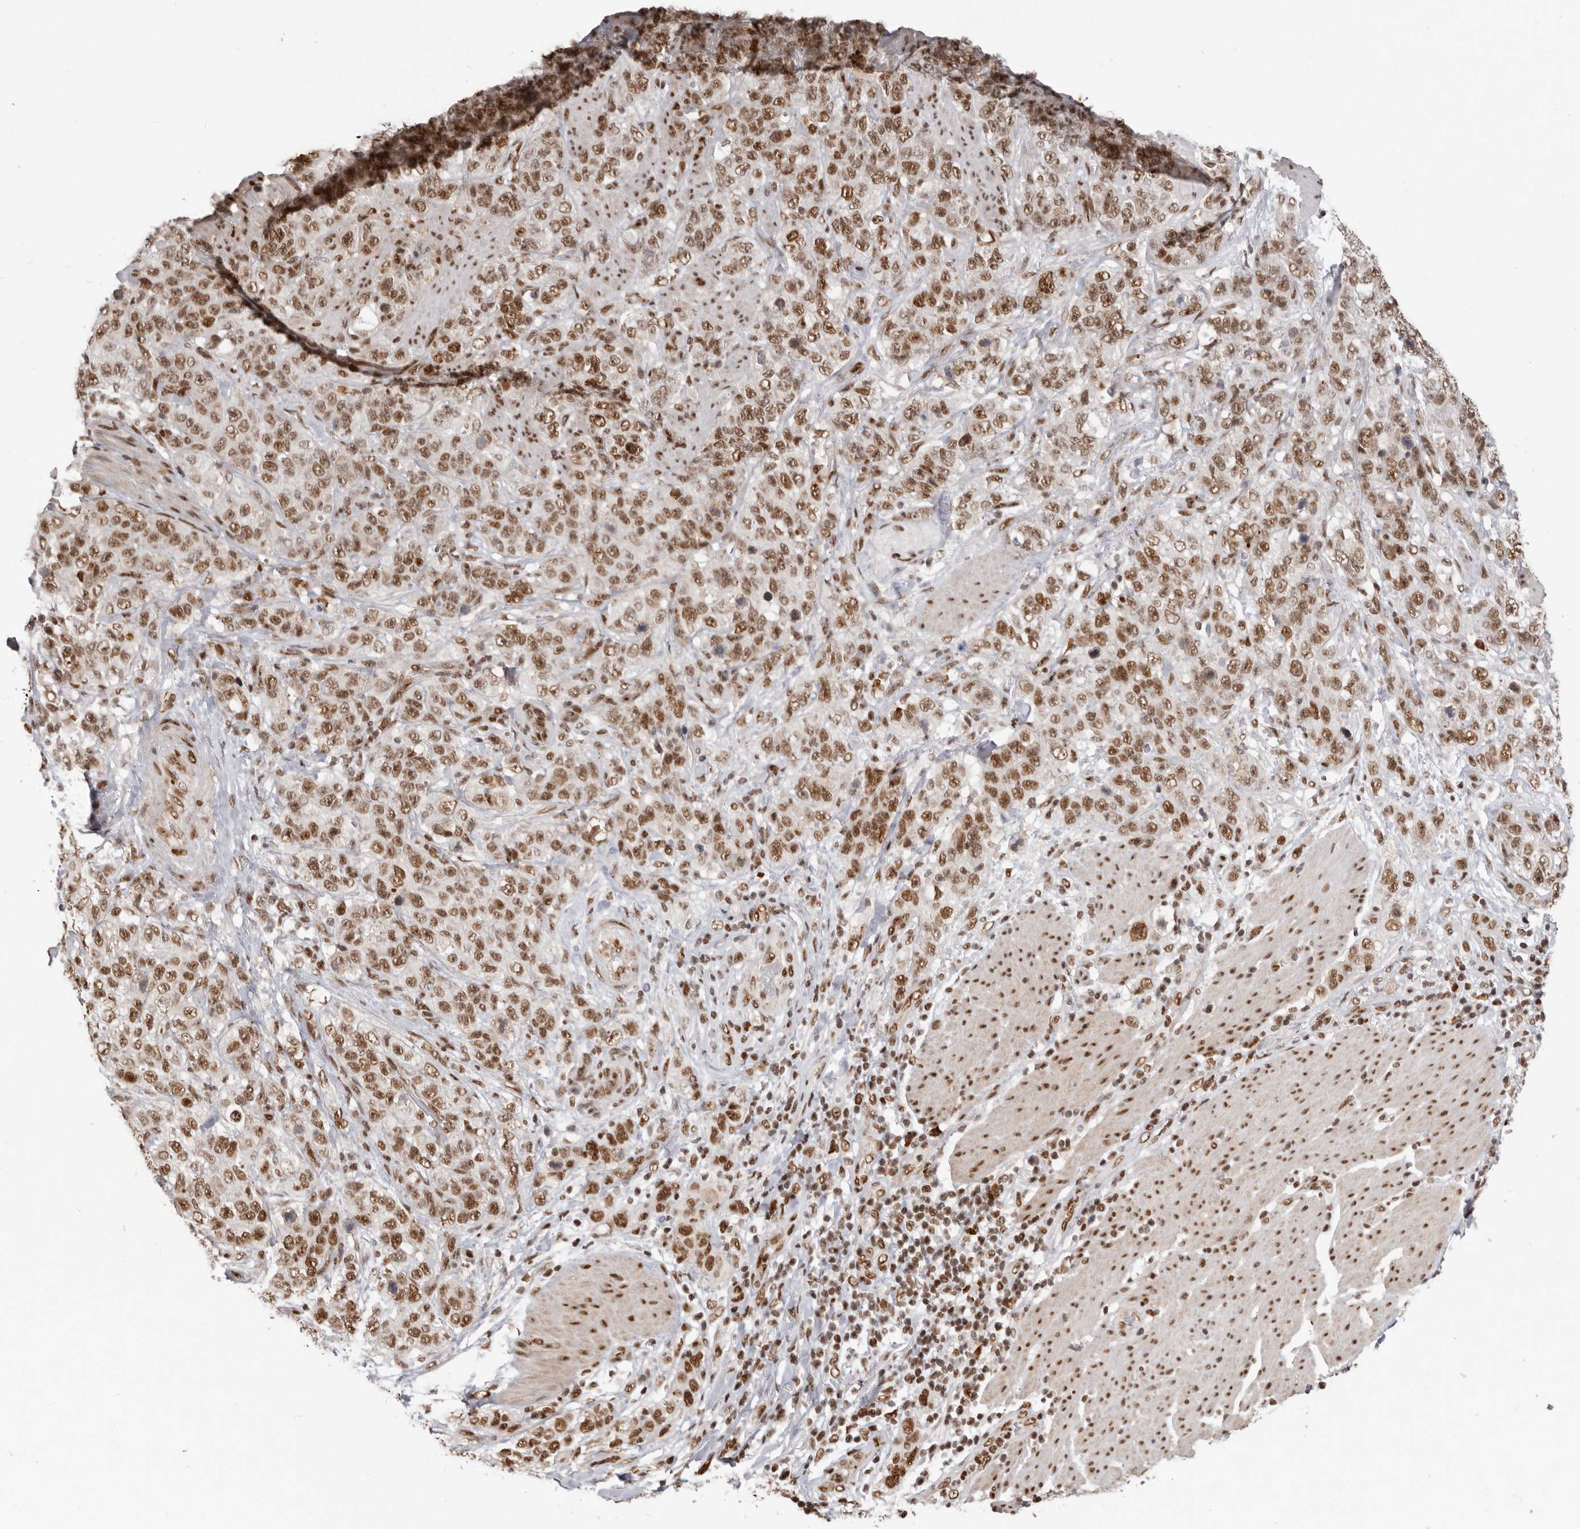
{"staining": {"intensity": "strong", "quantity": ">75%", "location": "nuclear"}, "tissue": "stomach cancer", "cell_type": "Tumor cells", "image_type": "cancer", "snomed": [{"axis": "morphology", "description": "Adenocarcinoma, NOS"}, {"axis": "topography", "description": "Stomach"}], "caption": "High-magnification brightfield microscopy of stomach cancer stained with DAB (3,3'-diaminobenzidine) (brown) and counterstained with hematoxylin (blue). tumor cells exhibit strong nuclear positivity is seen in about>75% of cells. The staining was performed using DAB (3,3'-diaminobenzidine) to visualize the protein expression in brown, while the nuclei were stained in blue with hematoxylin (Magnification: 20x).", "gene": "CHTOP", "patient": {"sex": "male", "age": 48}}